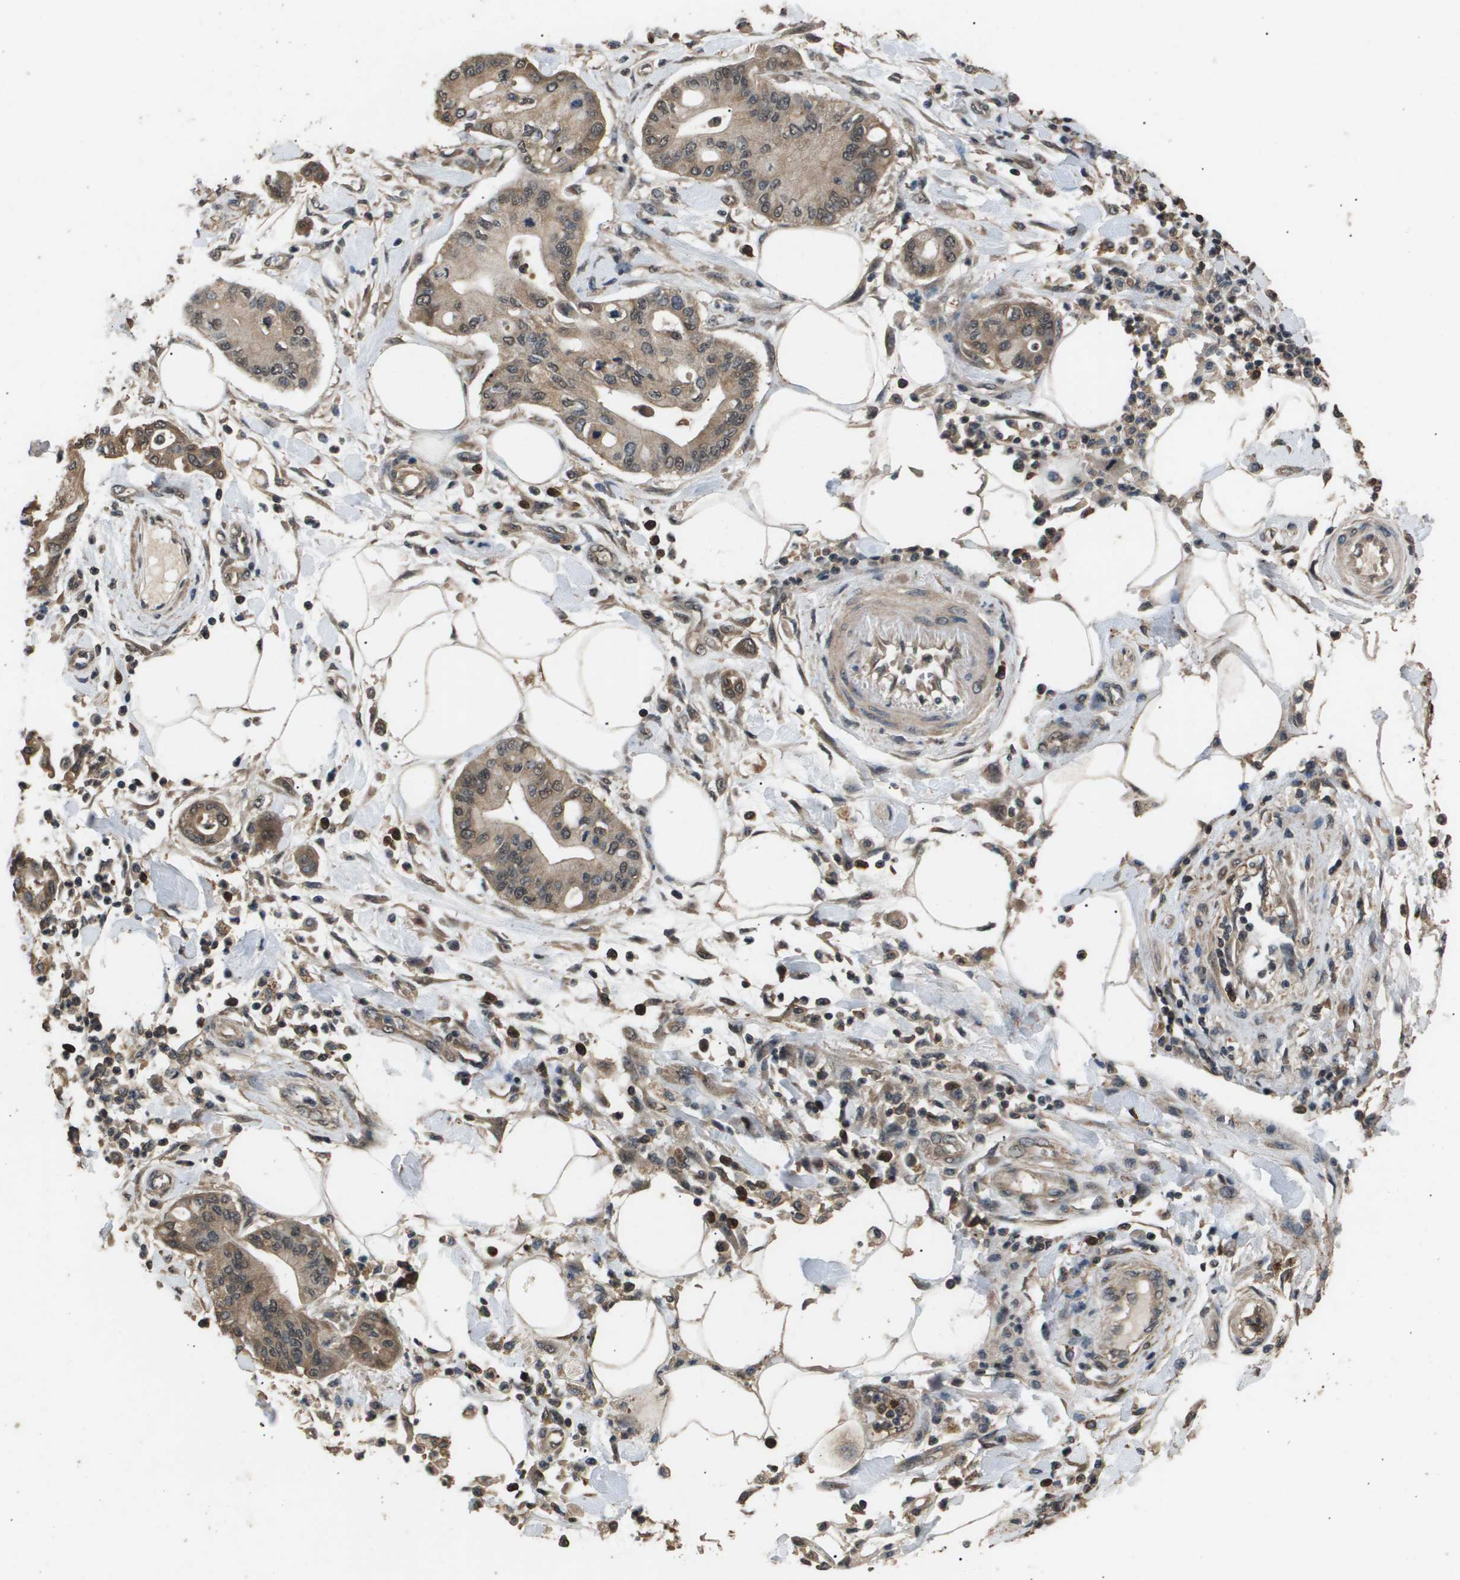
{"staining": {"intensity": "moderate", "quantity": ">75%", "location": "cytoplasmic/membranous"}, "tissue": "pancreatic cancer", "cell_type": "Tumor cells", "image_type": "cancer", "snomed": [{"axis": "morphology", "description": "Adenocarcinoma, NOS"}, {"axis": "morphology", "description": "Adenocarcinoma, metastatic, NOS"}, {"axis": "topography", "description": "Lymph node"}, {"axis": "topography", "description": "Pancreas"}, {"axis": "topography", "description": "Duodenum"}], "caption": "This photomicrograph demonstrates immunohistochemistry staining of pancreatic cancer, with medium moderate cytoplasmic/membranous positivity in about >75% of tumor cells.", "gene": "ING1", "patient": {"sex": "female", "age": 64}}